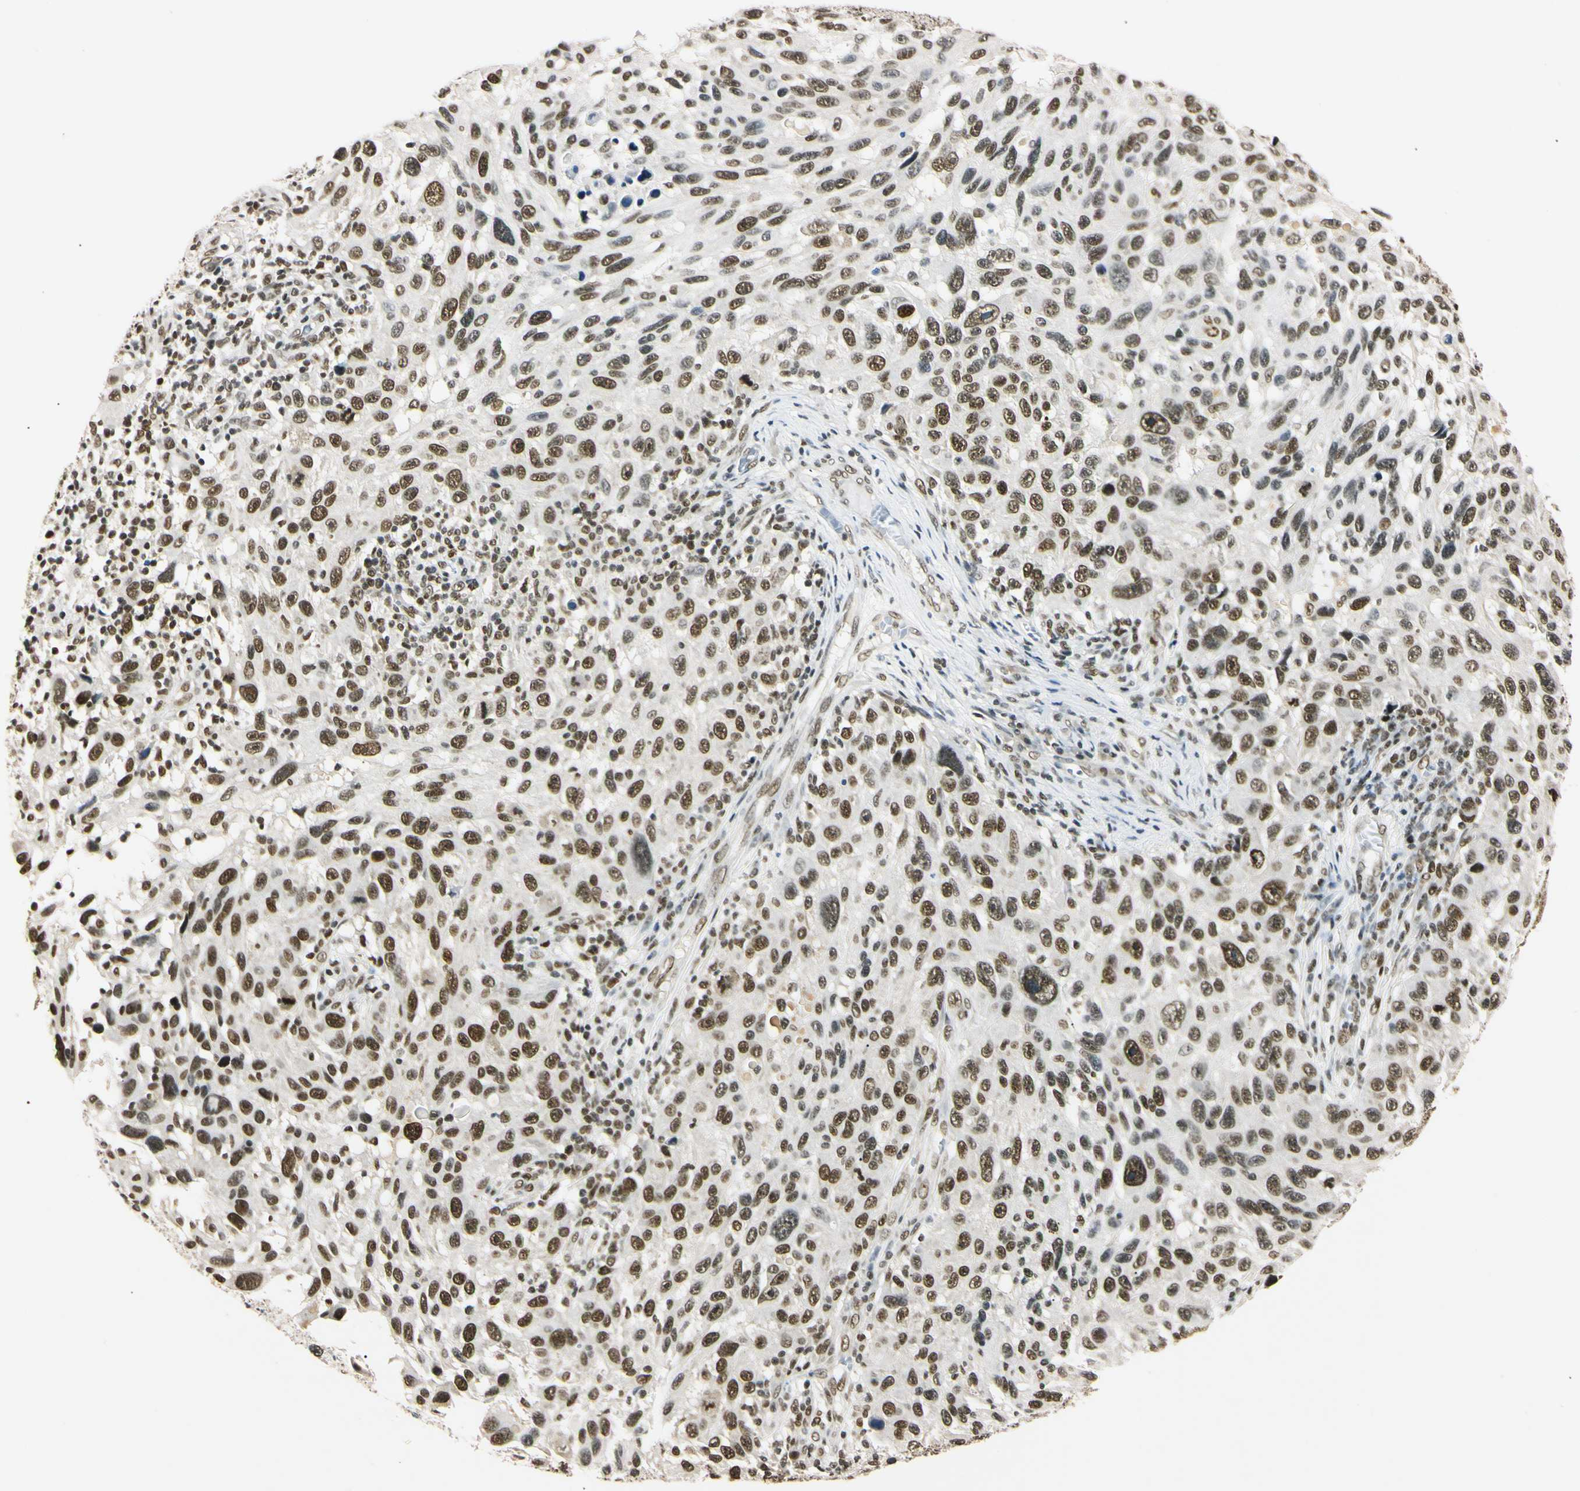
{"staining": {"intensity": "strong", "quantity": ">75%", "location": "nuclear"}, "tissue": "melanoma", "cell_type": "Tumor cells", "image_type": "cancer", "snomed": [{"axis": "morphology", "description": "Malignant melanoma, NOS"}, {"axis": "topography", "description": "Skin"}], "caption": "Immunohistochemical staining of human melanoma exhibits strong nuclear protein staining in about >75% of tumor cells. (DAB (3,3'-diaminobenzidine) IHC with brightfield microscopy, high magnification).", "gene": "SMARCA5", "patient": {"sex": "male", "age": 53}}